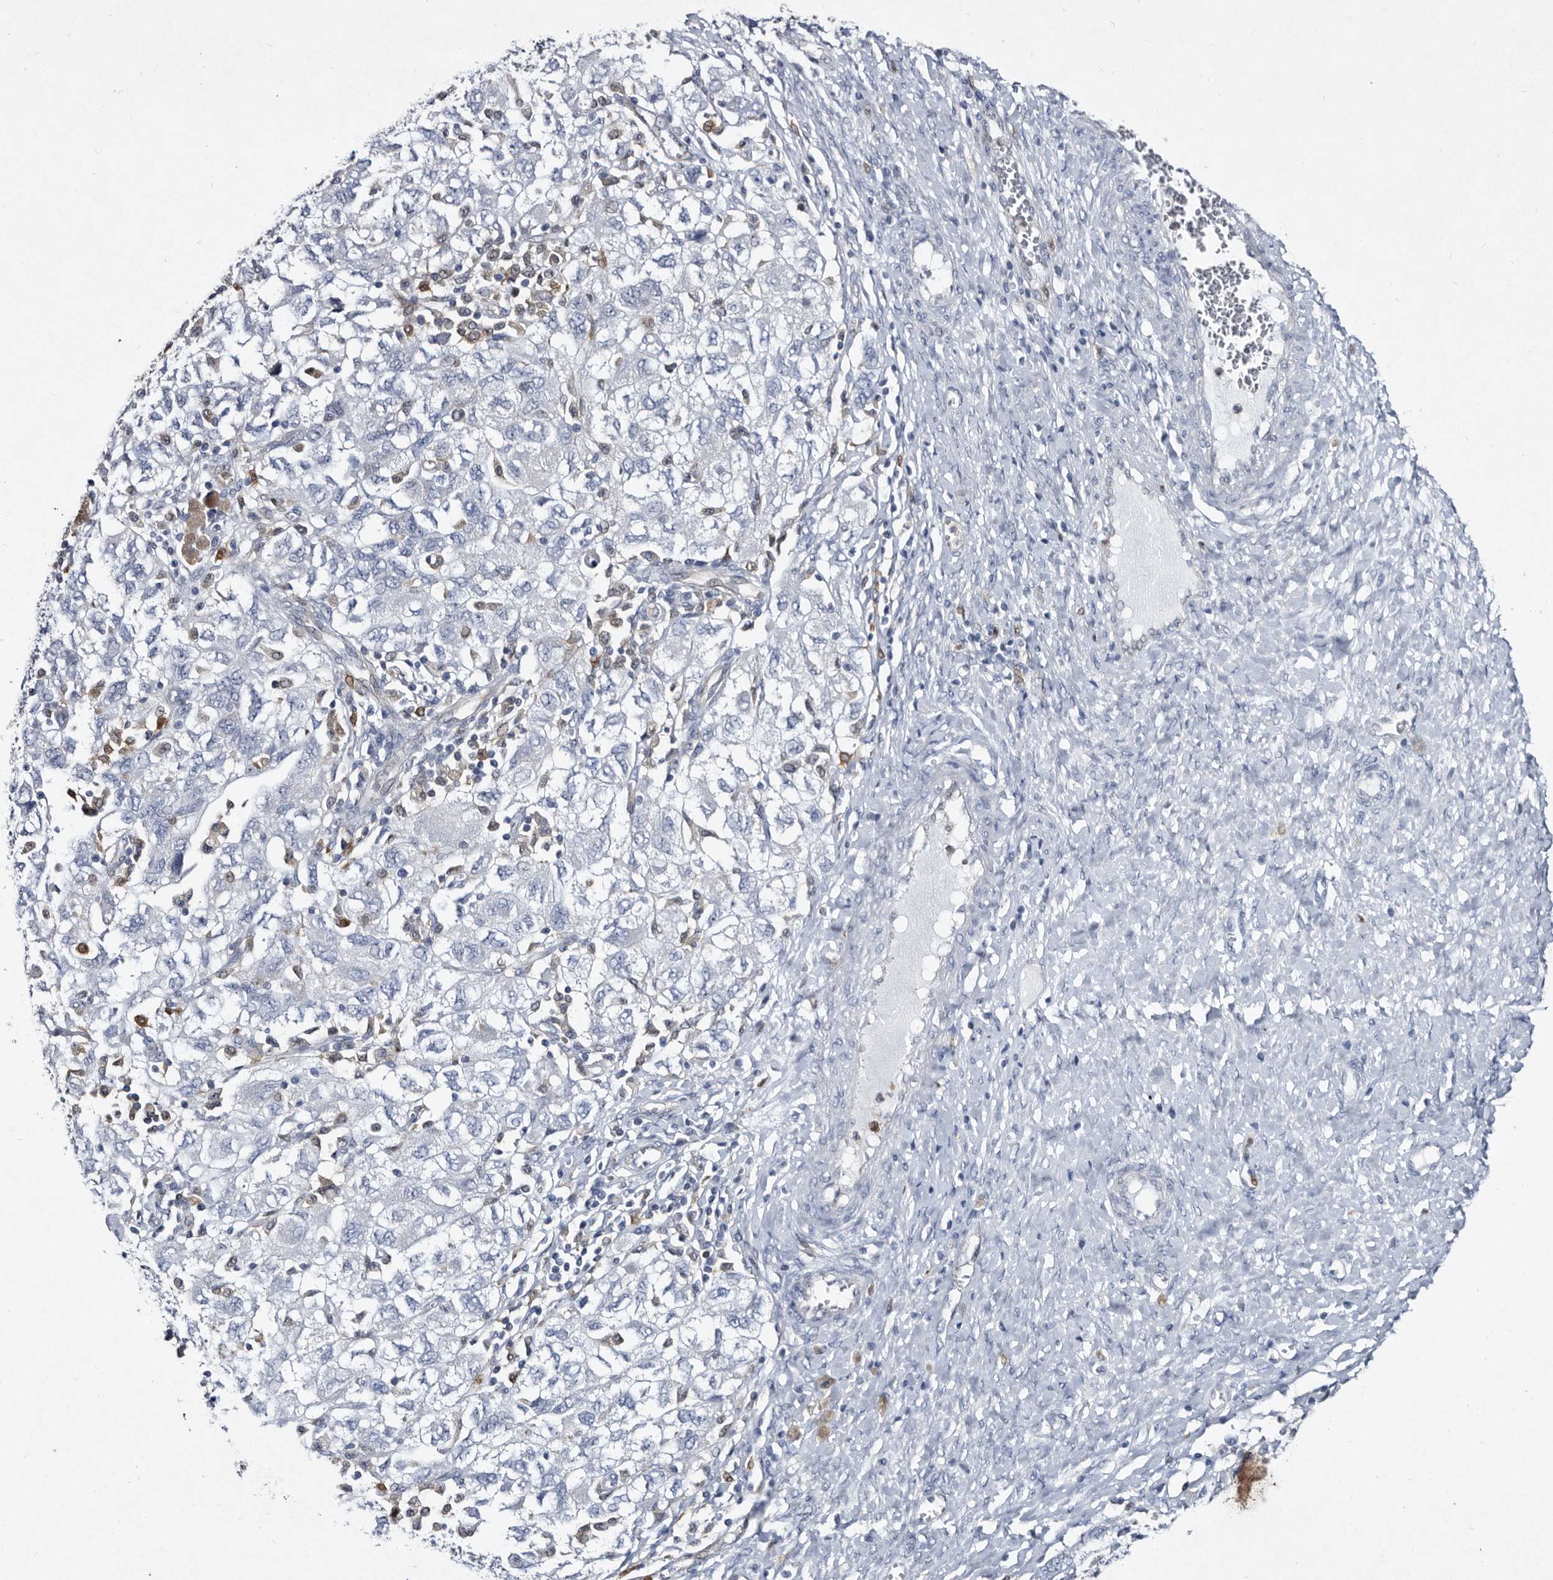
{"staining": {"intensity": "negative", "quantity": "none", "location": "none"}, "tissue": "ovarian cancer", "cell_type": "Tumor cells", "image_type": "cancer", "snomed": [{"axis": "morphology", "description": "Carcinoma, NOS"}, {"axis": "morphology", "description": "Cystadenocarcinoma, serous, NOS"}, {"axis": "topography", "description": "Ovary"}], "caption": "DAB immunohistochemical staining of human ovarian cancer reveals no significant staining in tumor cells.", "gene": "SERPINB8", "patient": {"sex": "female", "age": 69}}